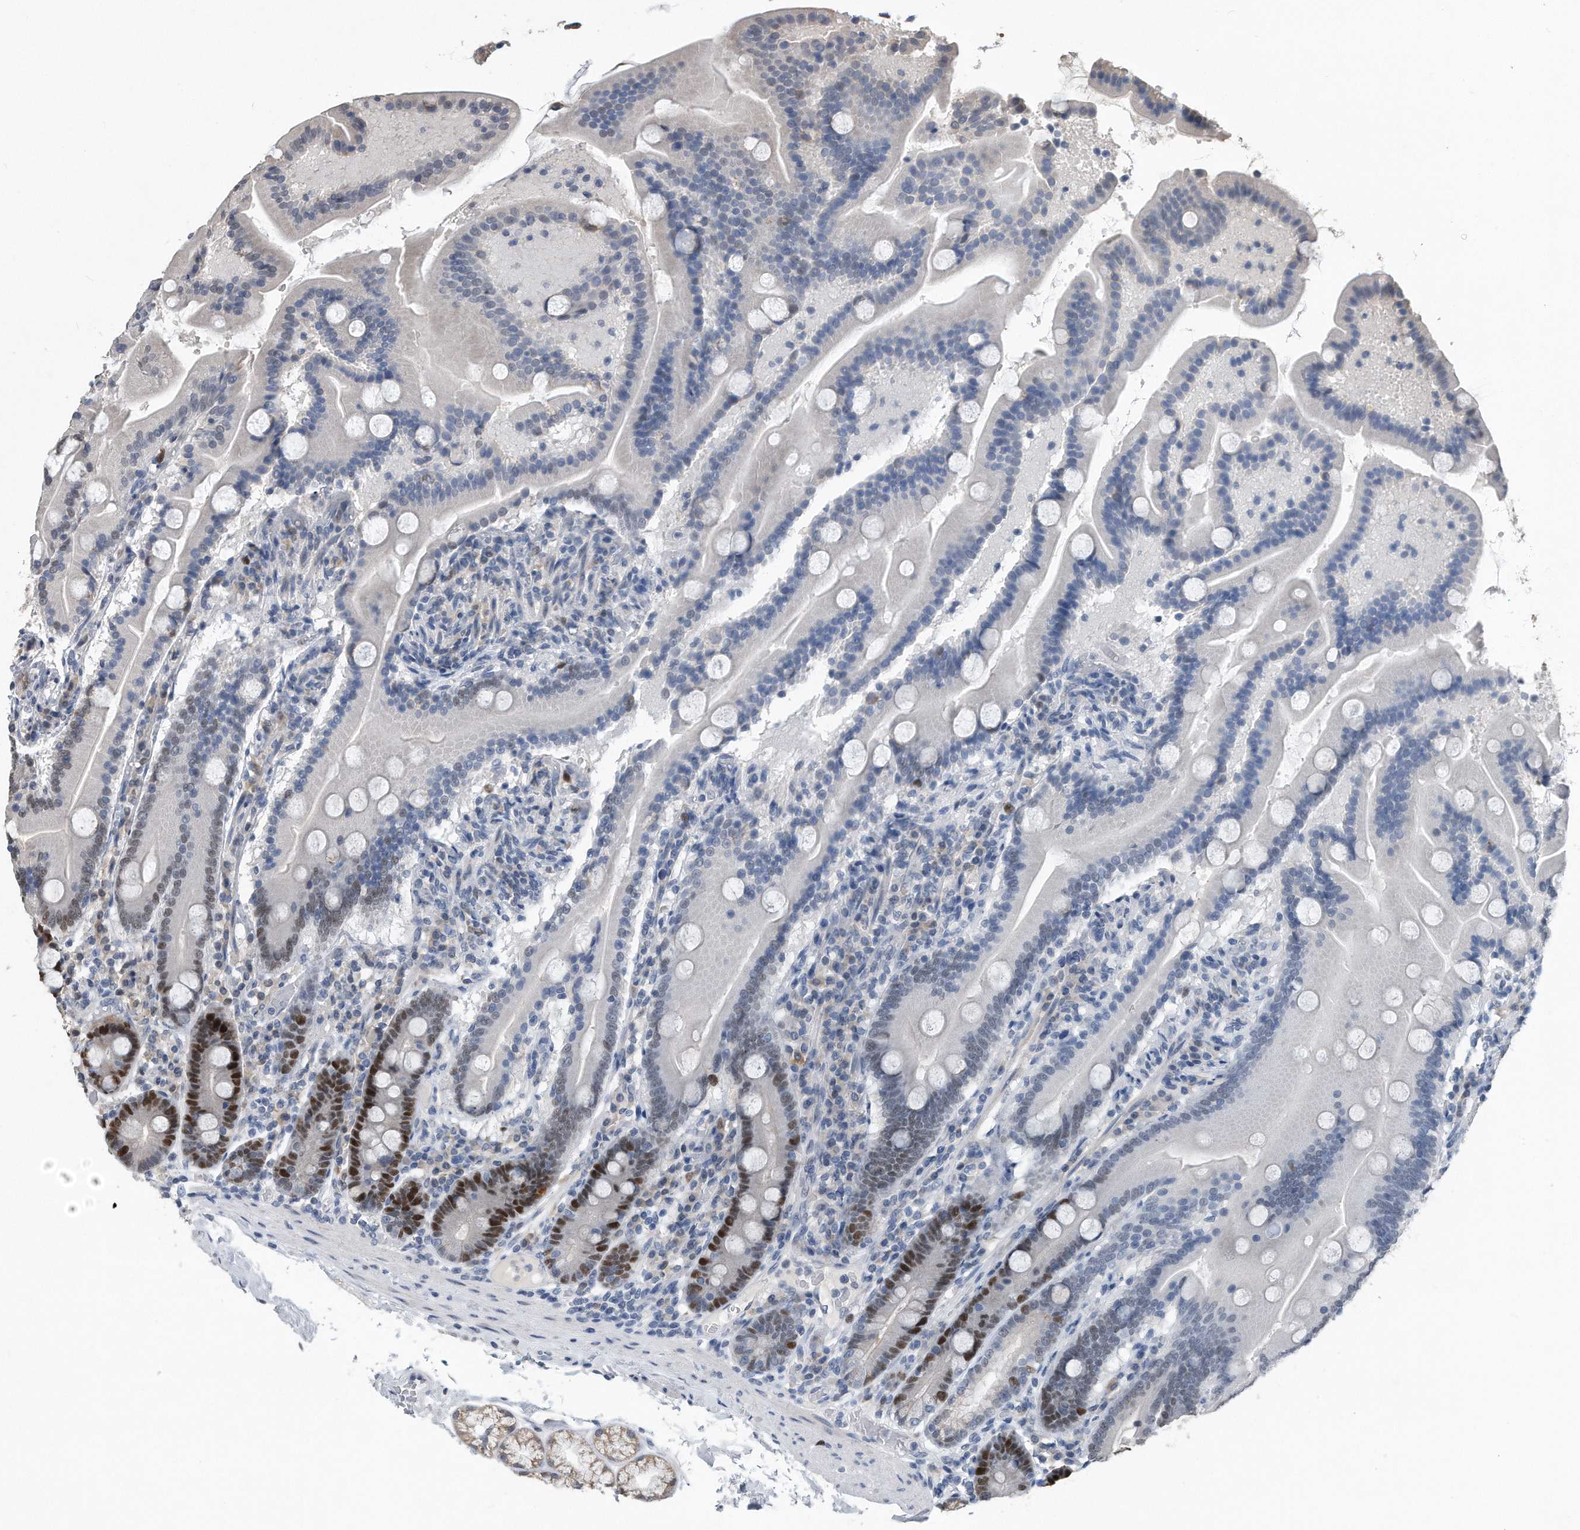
{"staining": {"intensity": "strong", "quantity": "<25%", "location": "nuclear"}, "tissue": "duodenum", "cell_type": "Glandular cells", "image_type": "normal", "snomed": [{"axis": "morphology", "description": "Normal tissue, NOS"}, {"axis": "topography", "description": "Duodenum"}], "caption": "A brown stain shows strong nuclear expression of a protein in glandular cells of unremarkable duodenum. (DAB (3,3'-diaminobenzidine) IHC, brown staining for protein, blue staining for nuclei).", "gene": "PCNA", "patient": {"sex": "male", "age": 55}}